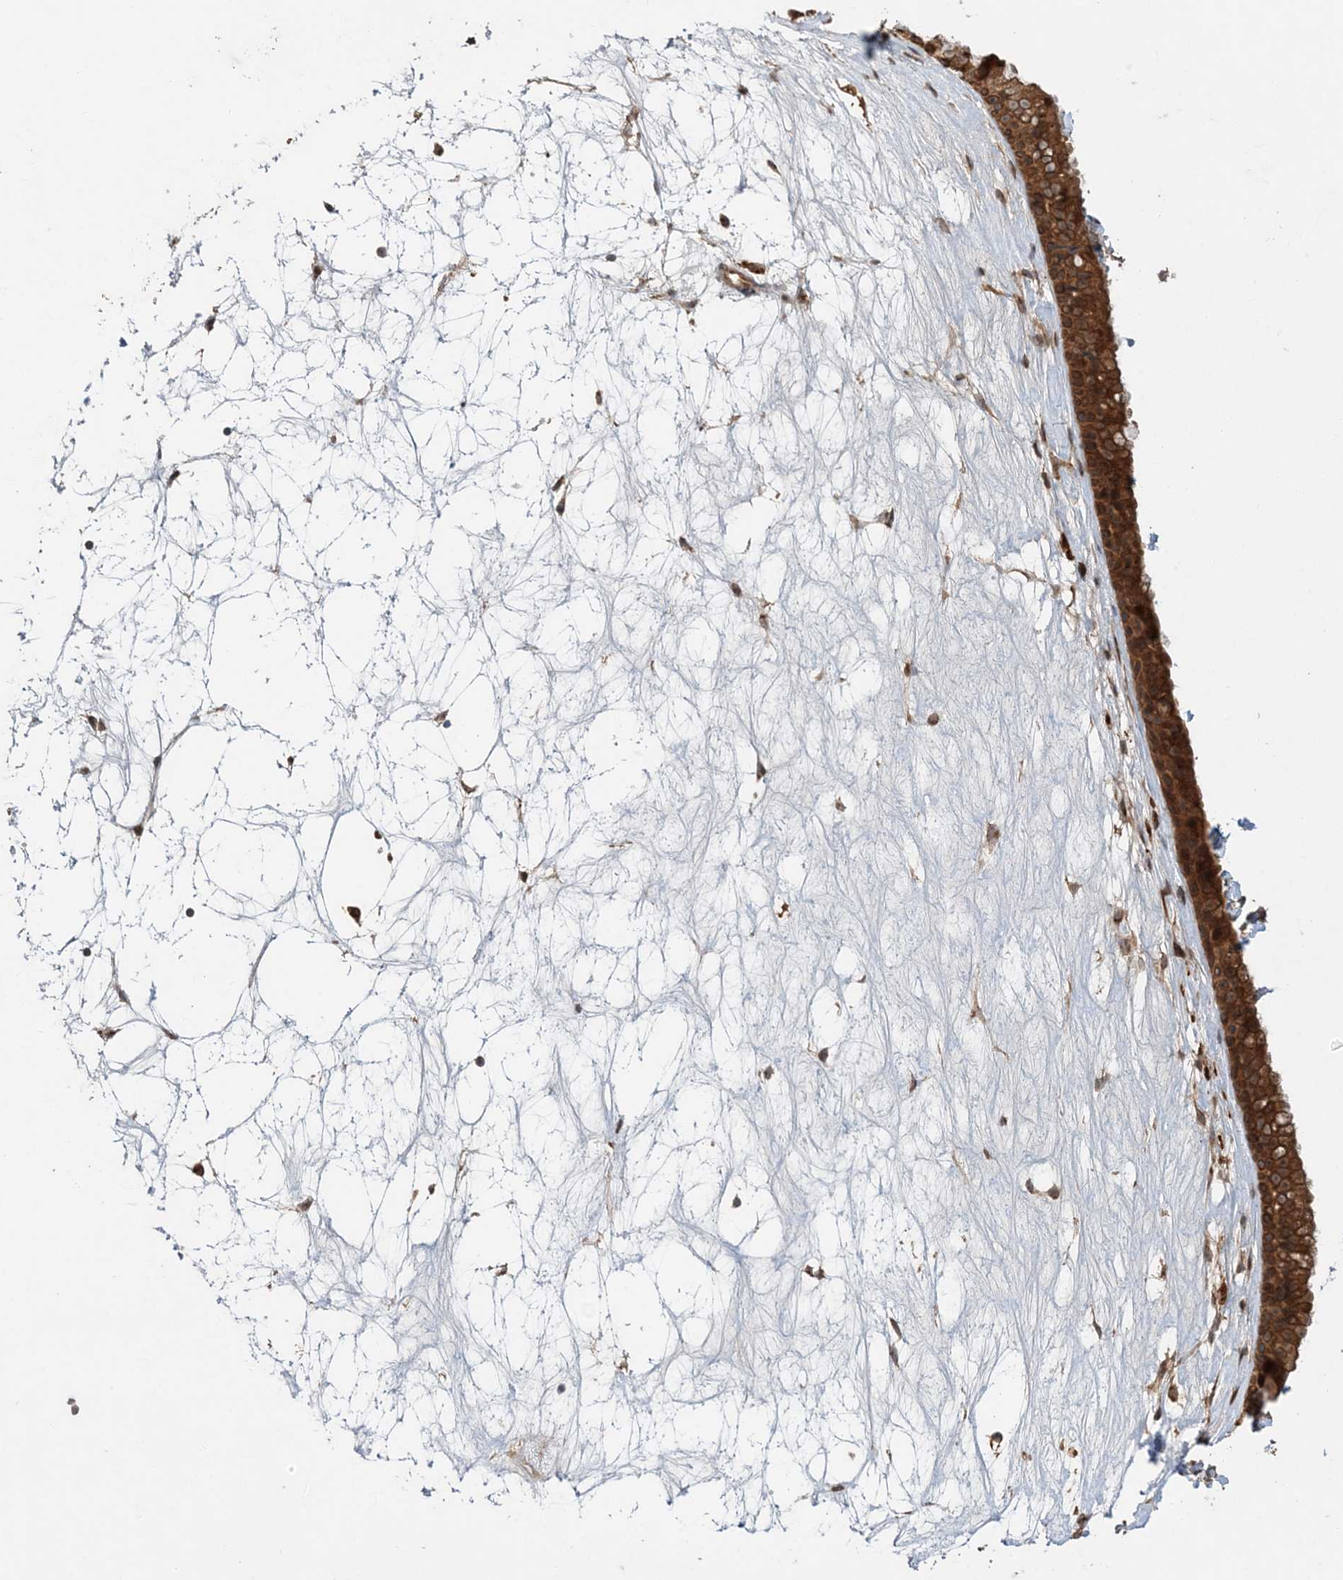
{"staining": {"intensity": "strong", "quantity": ">75%", "location": "cytoplasmic/membranous,nuclear"}, "tissue": "nasopharynx", "cell_type": "Respiratory epithelial cells", "image_type": "normal", "snomed": [{"axis": "morphology", "description": "Normal tissue, NOS"}, {"axis": "topography", "description": "Nasopharynx"}], "caption": "Immunohistochemical staining of unremarkable nasopharynx exhibits >75% levels of strong cytoplasmic/membranous,nuclear protein staining in approximately >75% of respiratory epithelial cells. The staining was performed using DAB to visualize the protein expression in brown, while the nuclei were stained in blue with hematoxylin (Magnification: 20x).", "gene": "UBTD2", "patient": {"sex": "male", "age": 64}}